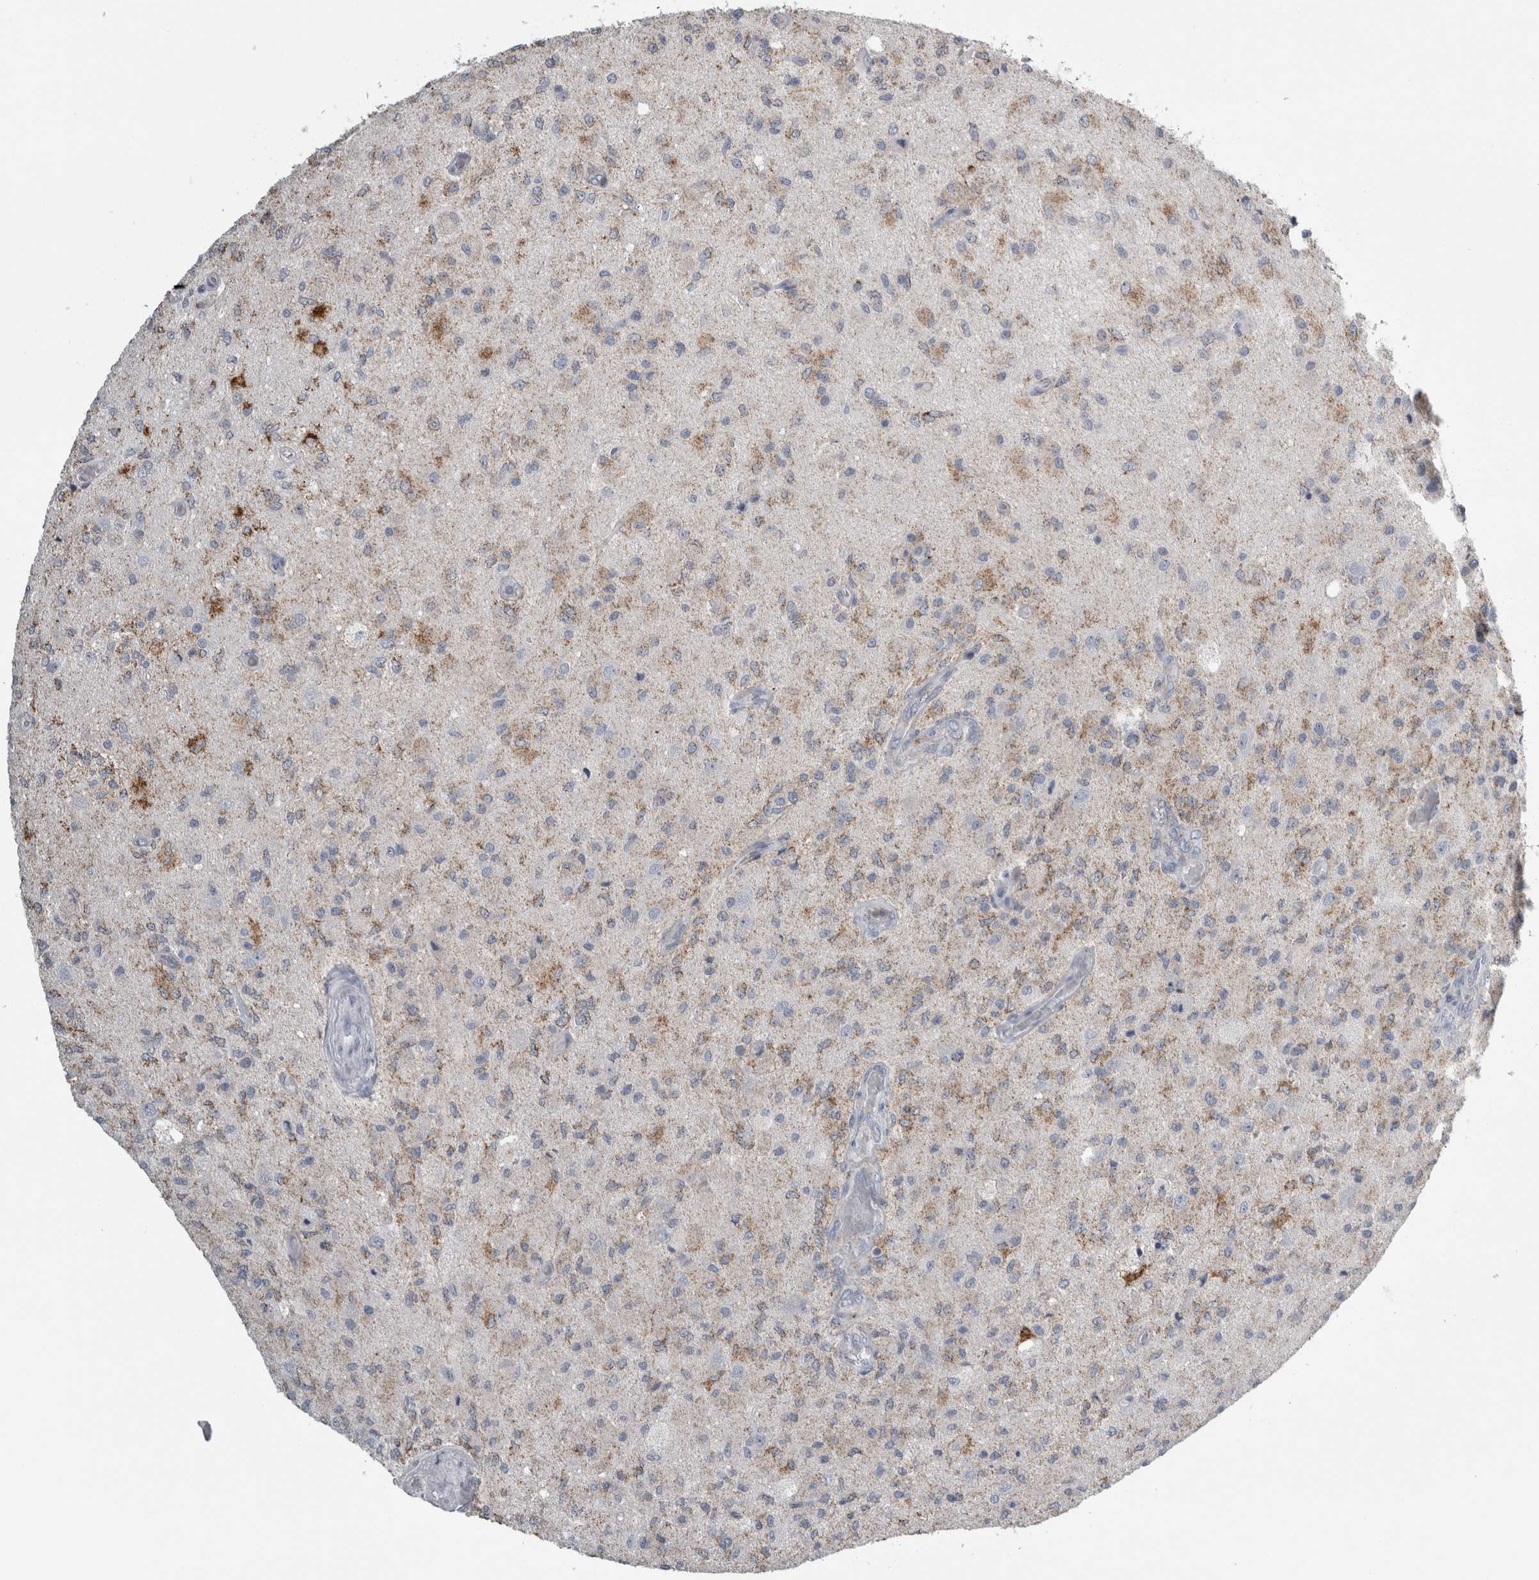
{"staining": {"intensity": "weak", "quantity": ">75%", "location": "cytoplasmic/membranous"}, "tissue": "glioma", "cell_type": "Tumor cells", "image_type": "cancer", "snomed": [{"axis": "morphology", "description": "Normal tissue, NOS"}, {"axis": "morphology", "description": "Glioma, malignant, High grade"}, {"axis": "topography", "description": "Cerebral cortex"}], "caption": "There is low levels of weak cytoplasmic/membranous staining in tumor cells of glioma, as demonstrated by immunohistochemical staining (brown color).", "gene": "PLIN1", "patient": {"sex": "male", "age": 77}}